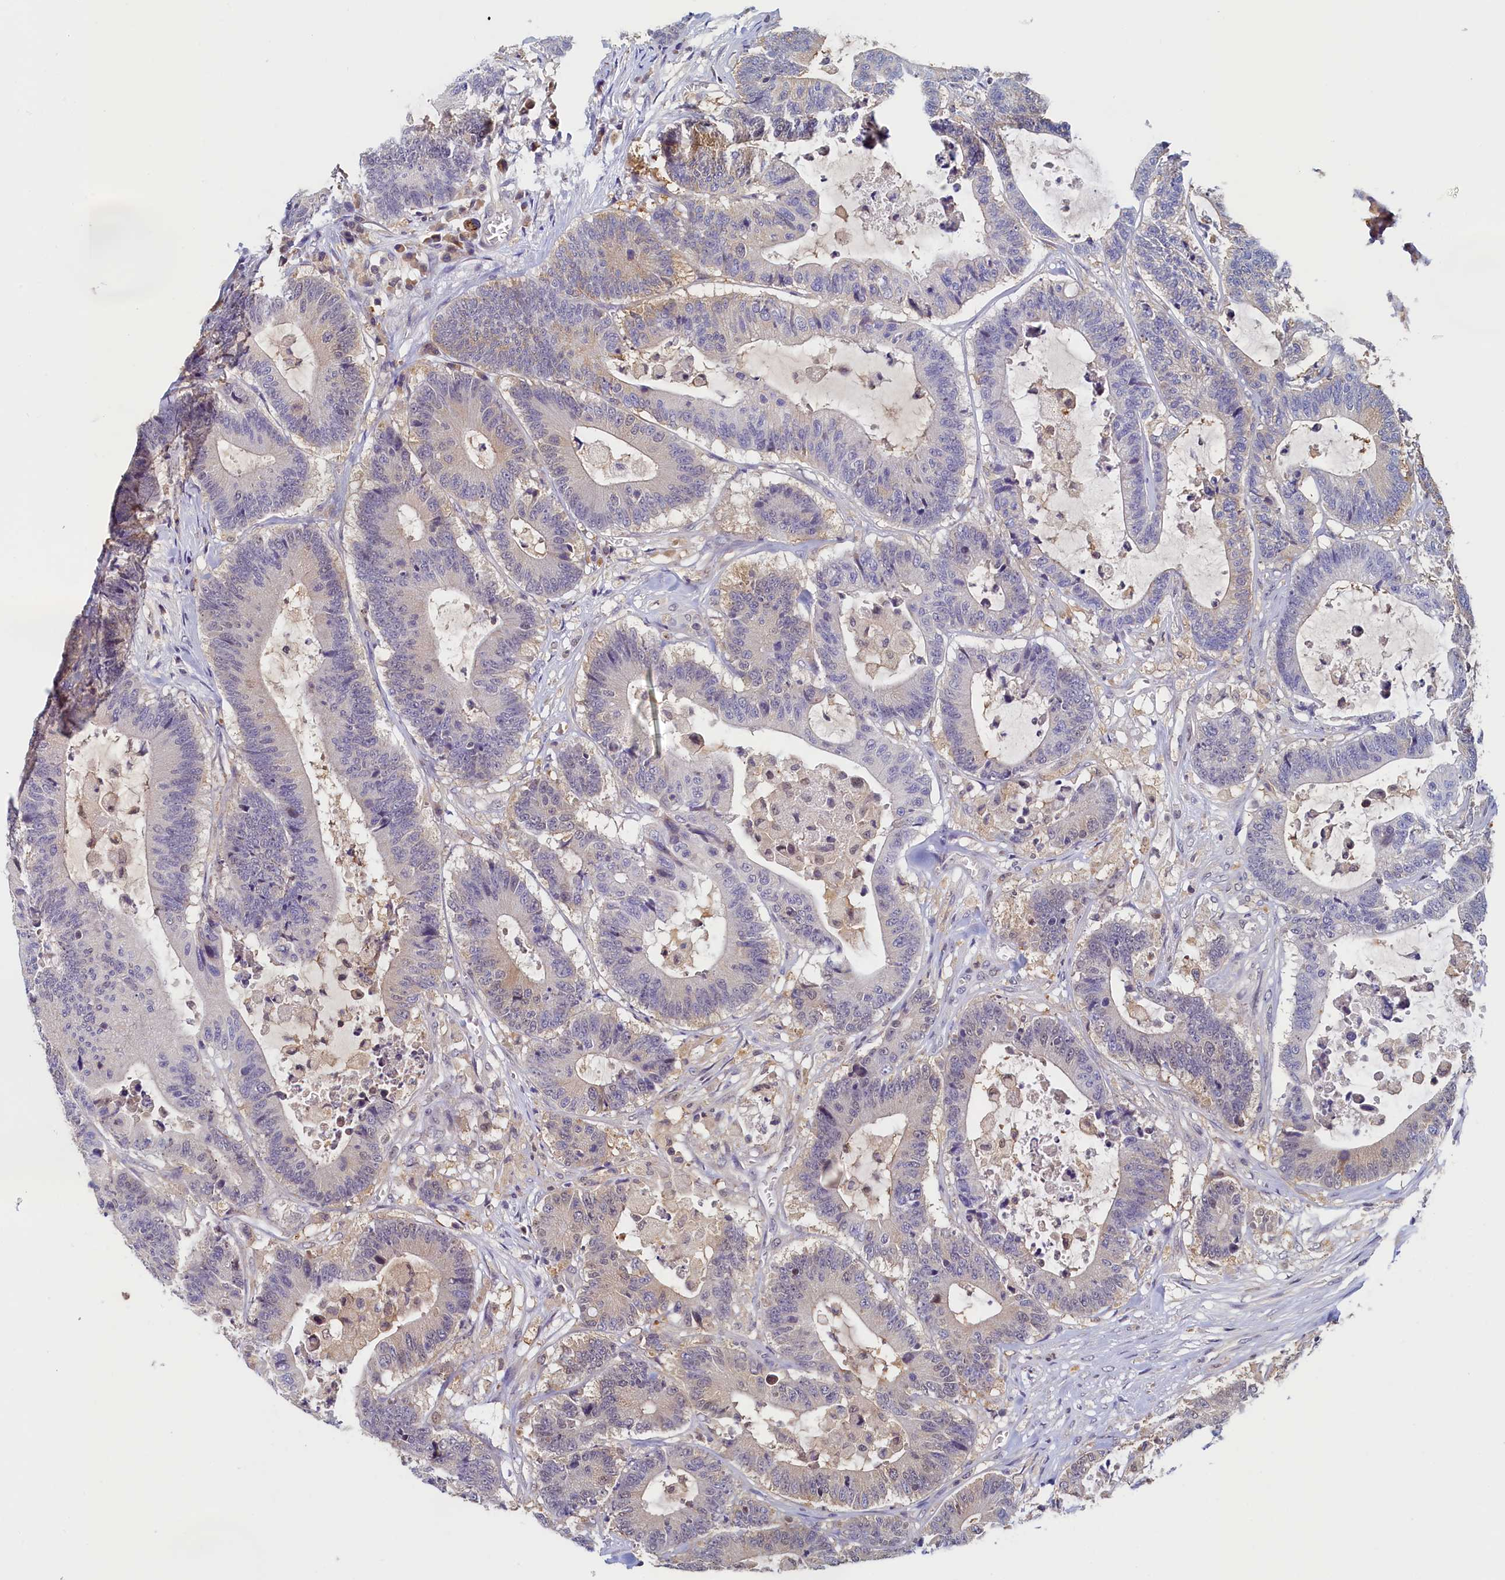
{"staining": {"intensity": "weak", "quantity": "<25%", "location": "cytoplasmic/membranous"}, "tissue": "colorectal cancer", "cell_type": "Tumor cells", "image_type": "cancer", "snomed": [{"axis": "morphology", "description": "Adenocarcinoma, NOS"}, {"axis": "topography", "description": "Colon"}], "caption": "DAB (3,3'-diaminobenzidine) immunohistochemical staining of colorectal adenocarcinoma exhibits no significant expression in tumor cells.", "gene": "PAAF1", "patient": {"sex": "female", "age": 84}}